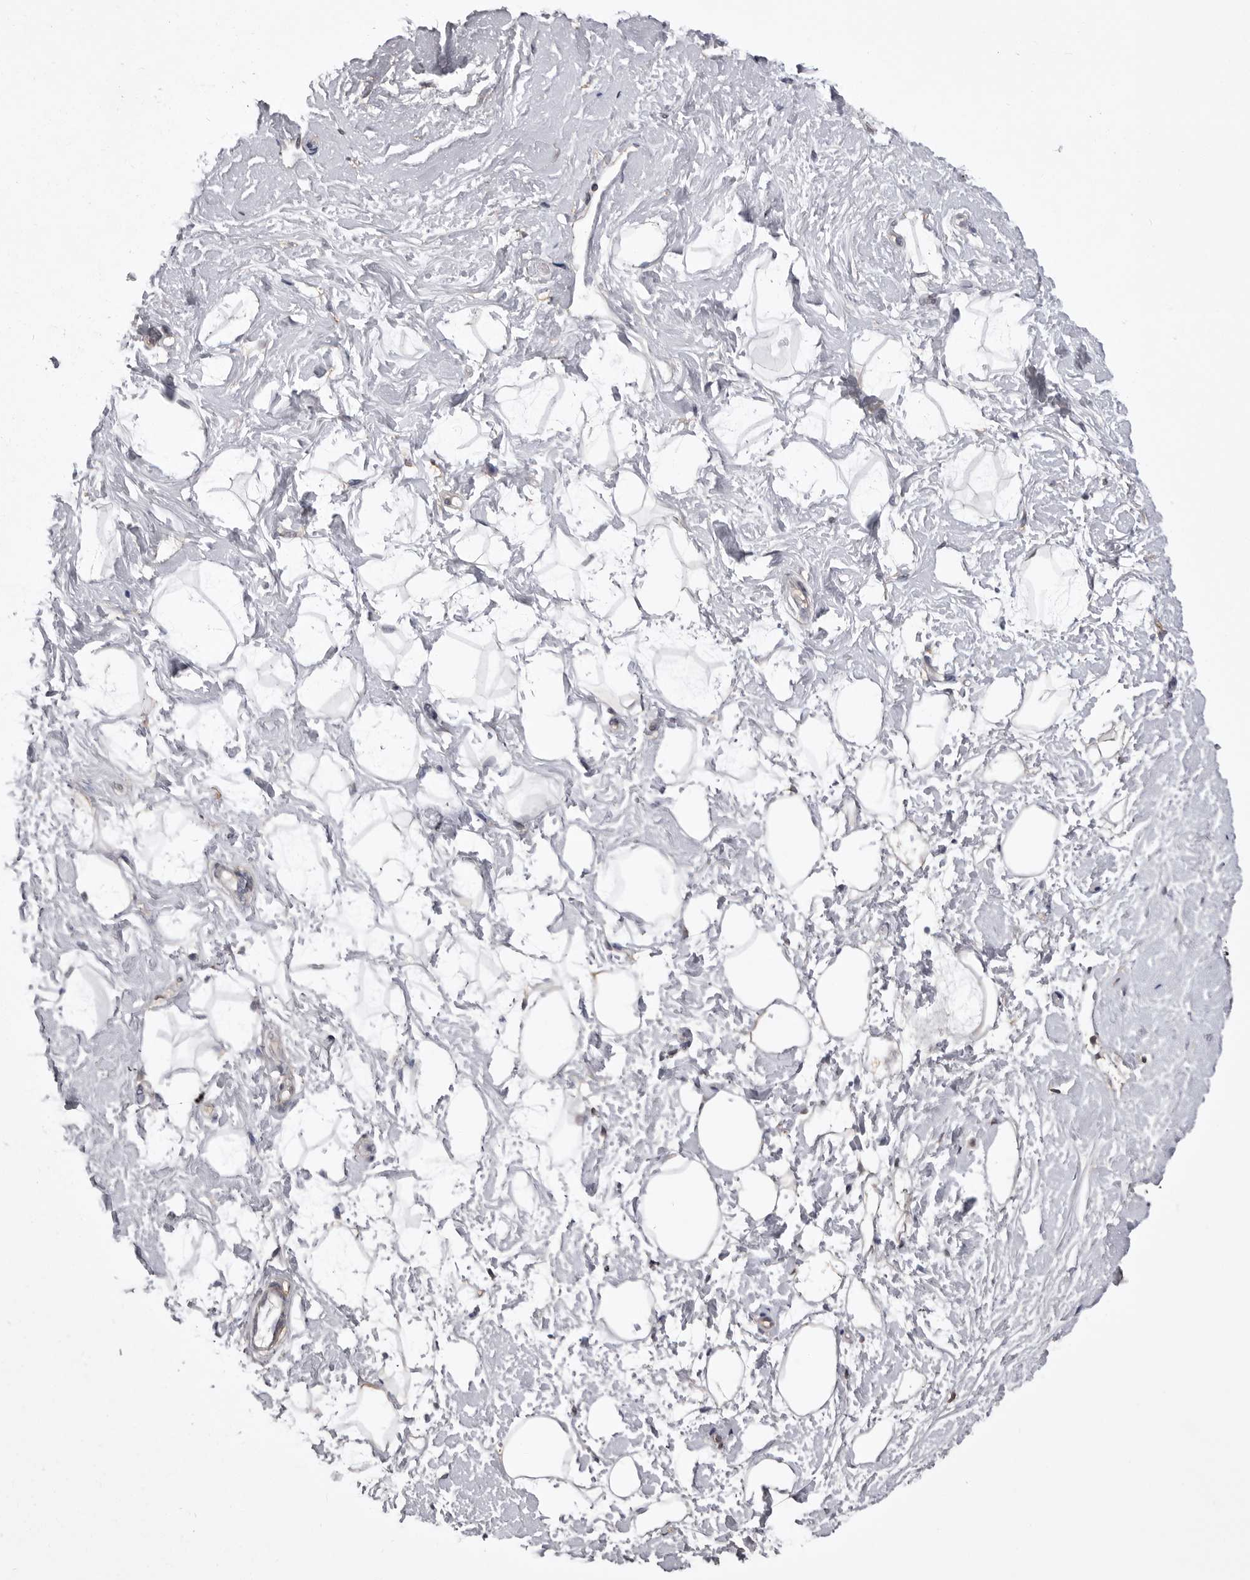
{"staining": {"intensity": "negative", "quantity": "none", "location": "none"}, "tissue": "breast", "cell_type": "Adipocytes", "image_type": "normal", "snomed": [{"axis": "morphology", "description": "Normal tissue, NOS"}, {"axis": "topography", "description": "Breast"}], "caption": "Immunohistochemical staining of normal breast exhibits no significant expression in adipocytes. Nuclei are stained in blue.", "gene": "ABL1", "patient": {"sex": "female", "age": 23}}